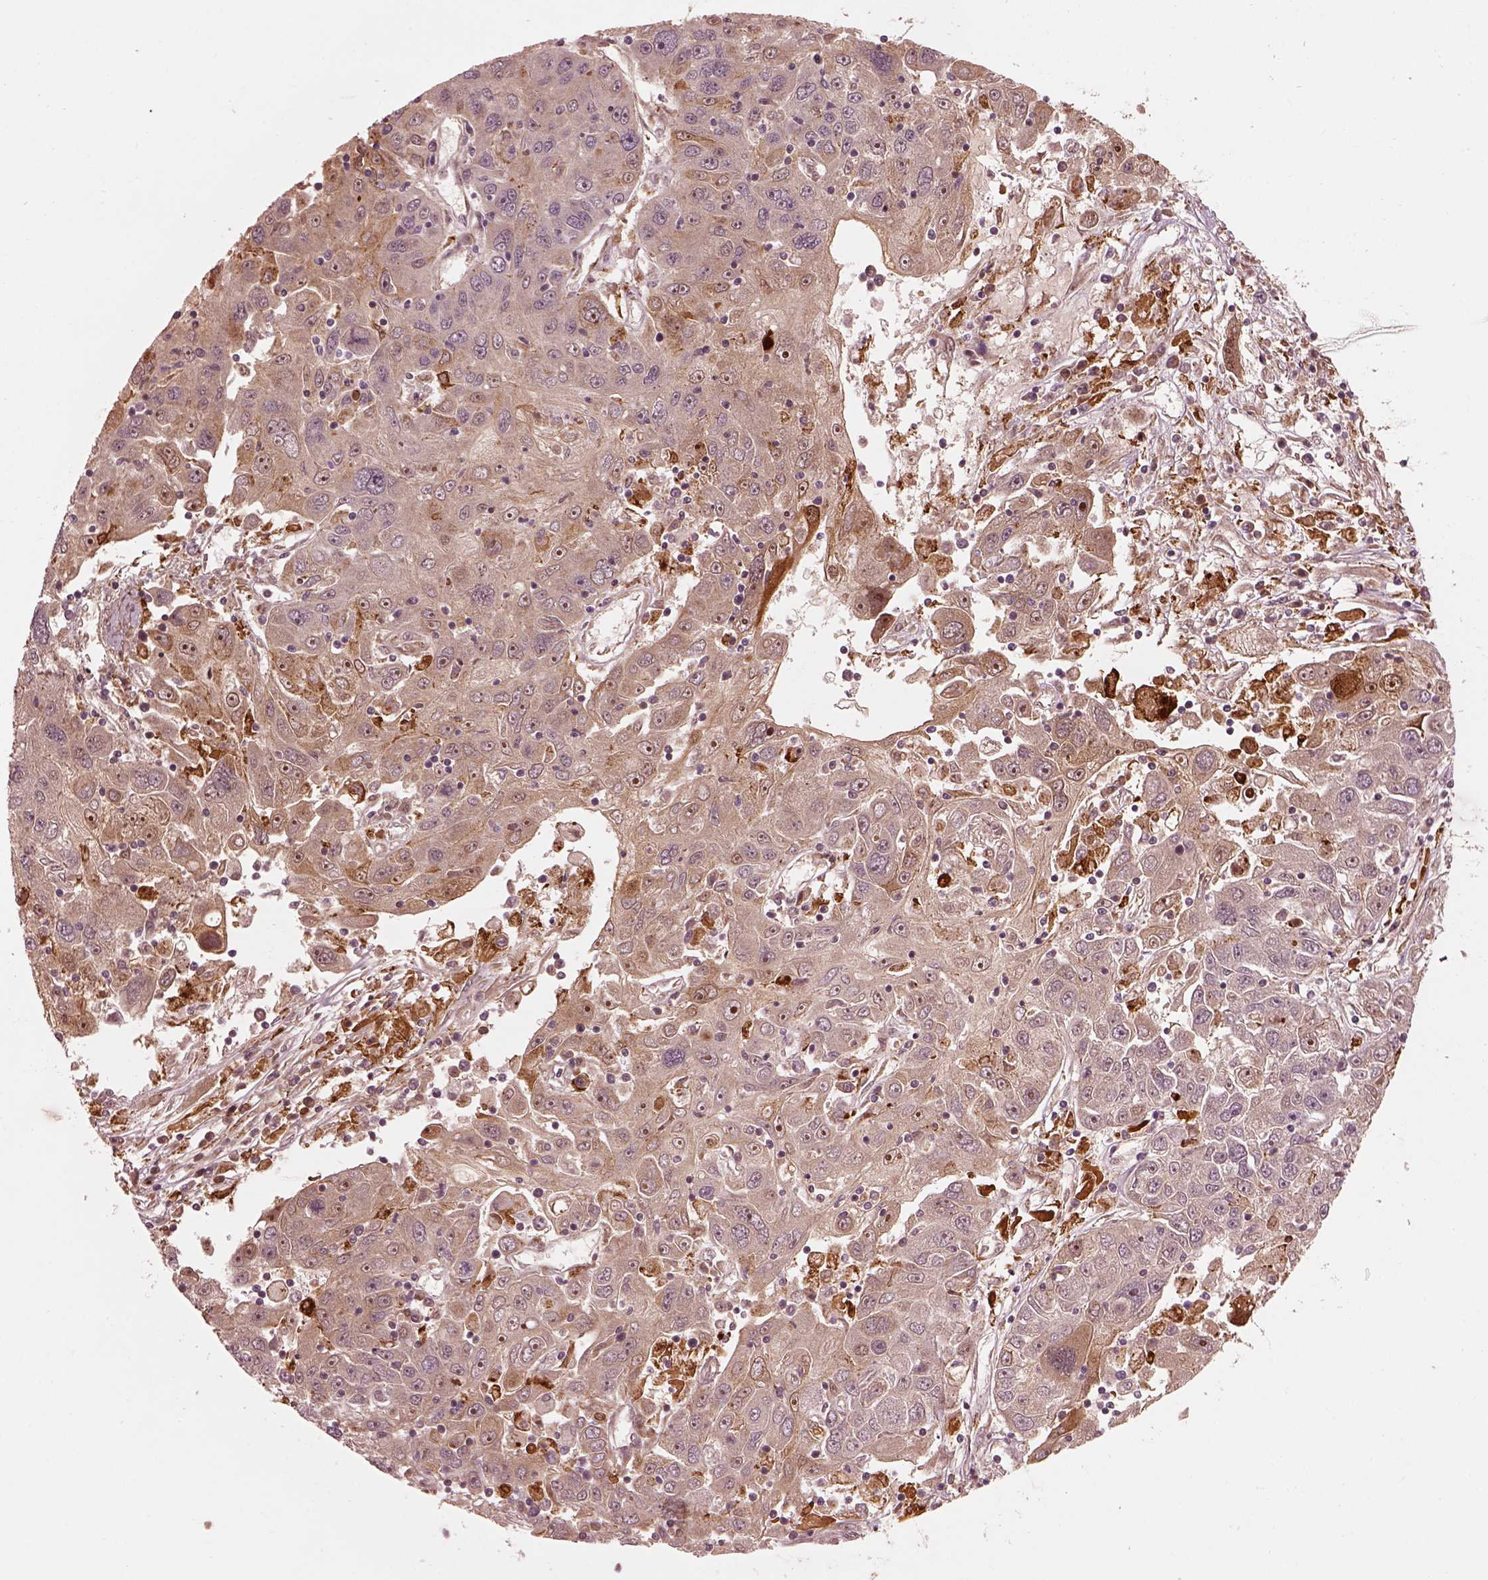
{"staining": {"intensity": "weak", "quantity": "<25%", "location": "cytoplasmic/membranous"}, "tissue": "stomach cancer", "cell_type": "Tumor cells", "image_type": "cancer", "snomed": [{"axis": "morphology", "description": "Adenocarcinoma, NOS"}, {"axis": "topography", "description": "Stomach"}], "caption": "DAB immunohistochemical staining of human stomach cancer (adenocarcinoma) shows no significant positivity in tumor cells.", "gene": "EFEMP1", "patient": {"sex": "male", "age": 56}}